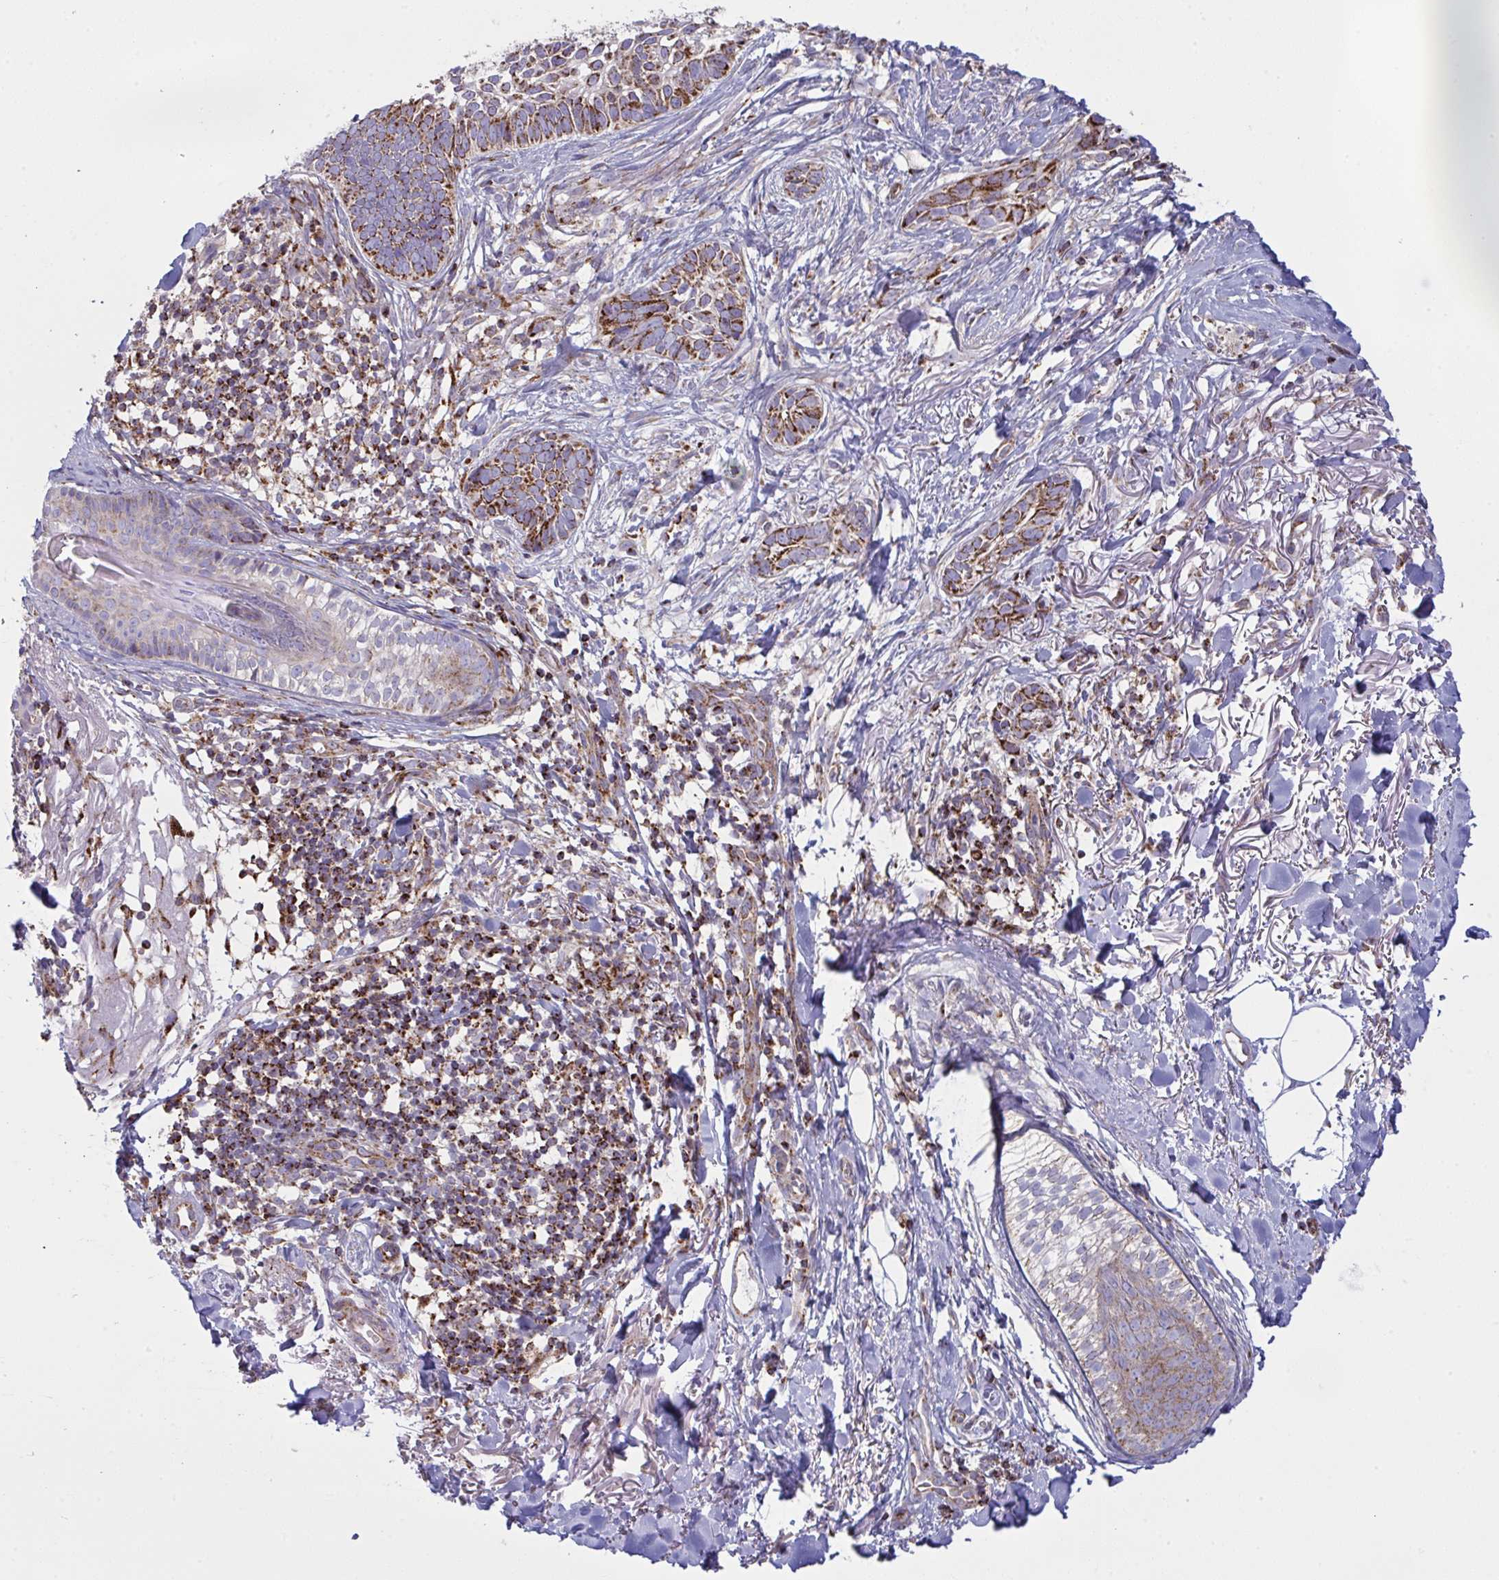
{"staining": {"intensity": "strong", "quantity": ">75%", "location": "cytoplasmic/membranous"}, "tissue": "skin cancer", "cell_type": "Tumor cells", "image_type": "cancer", "snomed": [{"axis": "morphology", "description": "Basal cell carcinoma"}, {"axis": "topography", "description": "Skin"}, {"axis": "topography", "description": "Skin of face"}], "caption": "Protein expression analysis of skin cancer exhibits strong cytoplasmic/membranous expression in approximately >75% of tumor cells.", "gene": "MICOS10", "patient": {"sex": "female", "age": 90}}